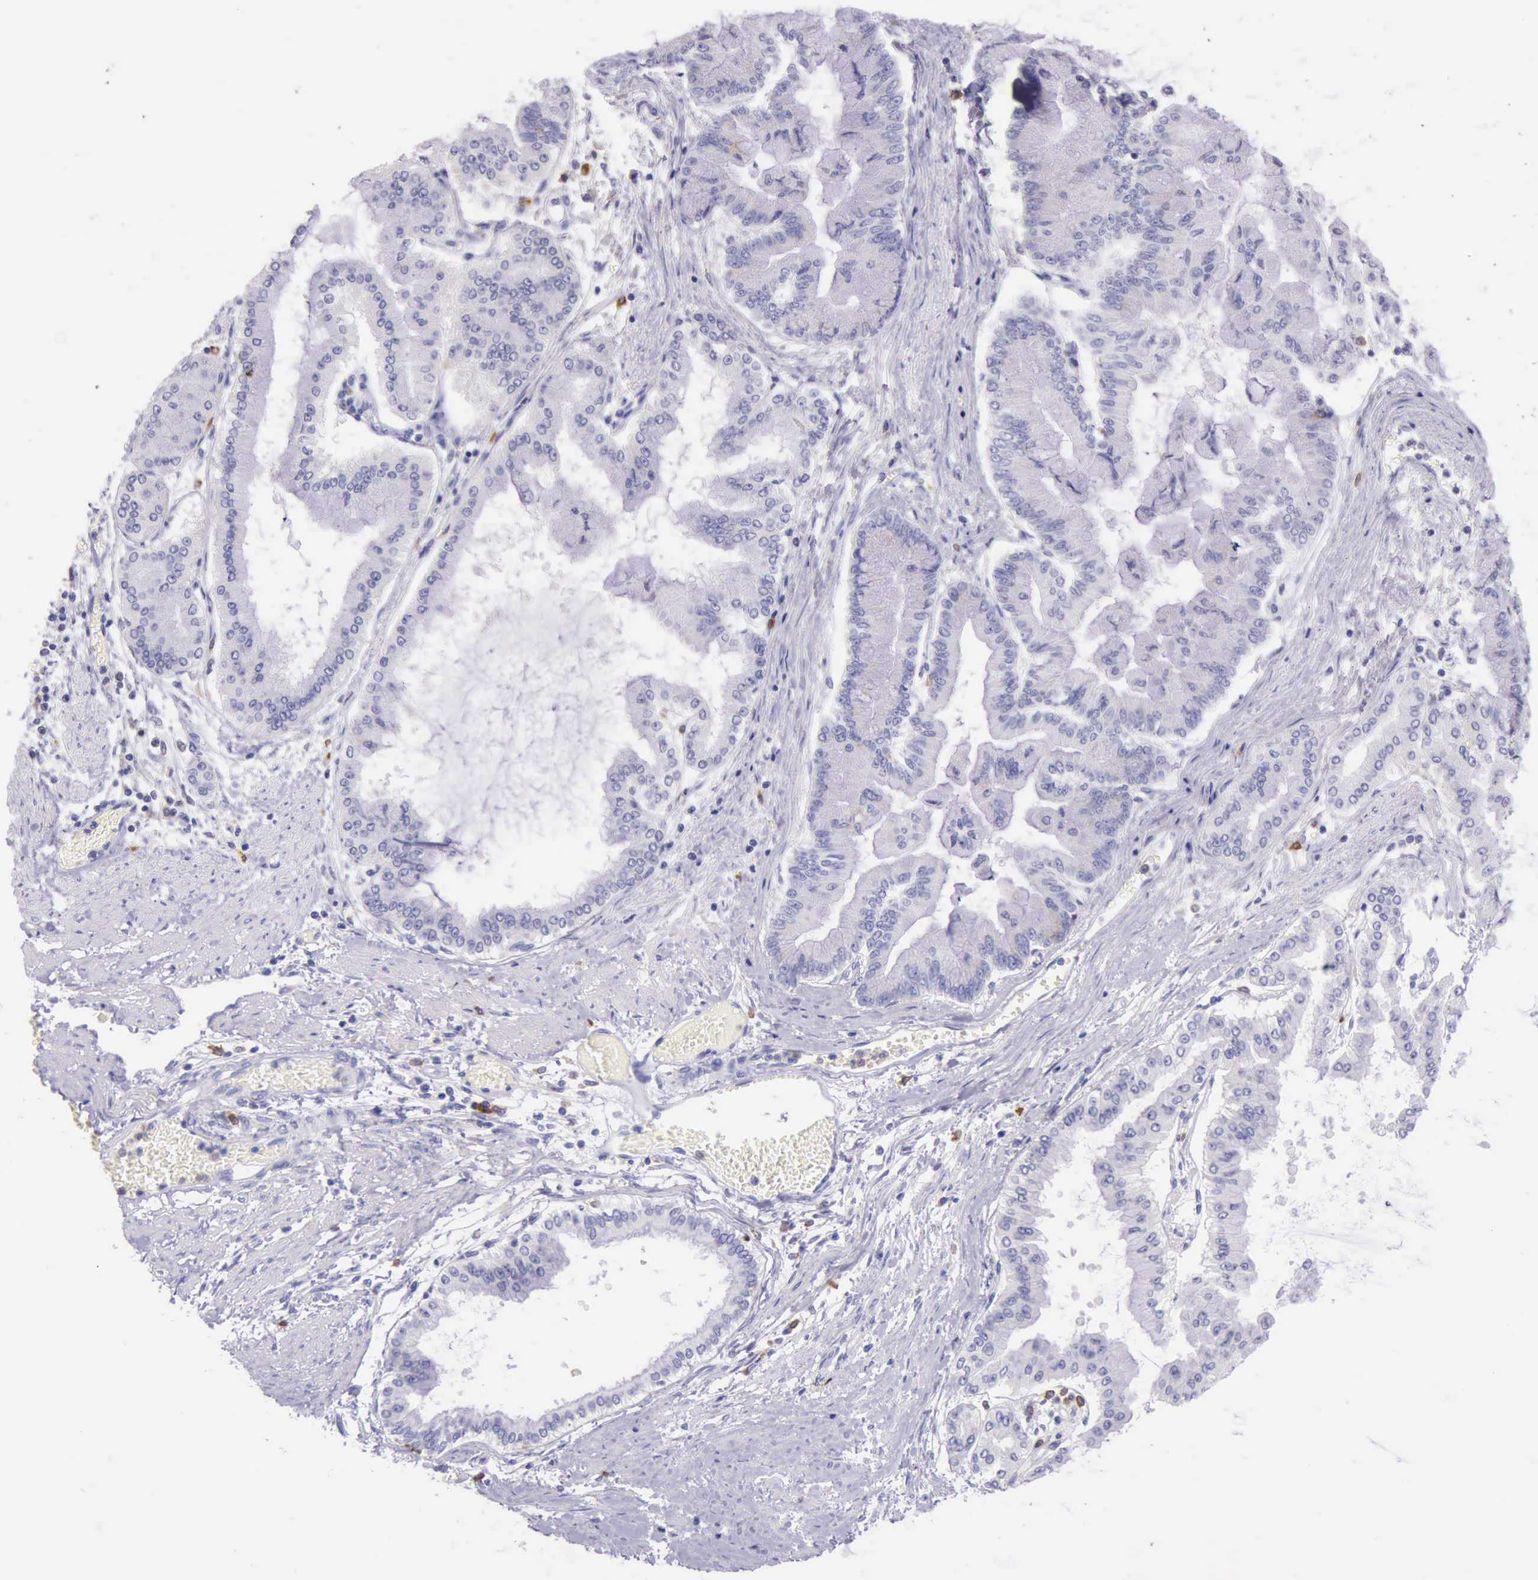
{"staining": {"intensity": "negative", "quantity": "none", "location": "none"}, "tissue": "liver cancer", "cell_type": "Tumor cells", "image_type": "cancer", "snomed": [{"axis": "morphology", "description": "Cholangiocarcinoma"}, {"axis": "topography", "description": "Liver"}], "caption": "Human cholangiocarcinoma (liver) stained for a protein using IHC displays no staining in tumor cells.", "gene": "BTK", "patient": {"sex": "female", "age": 79}}